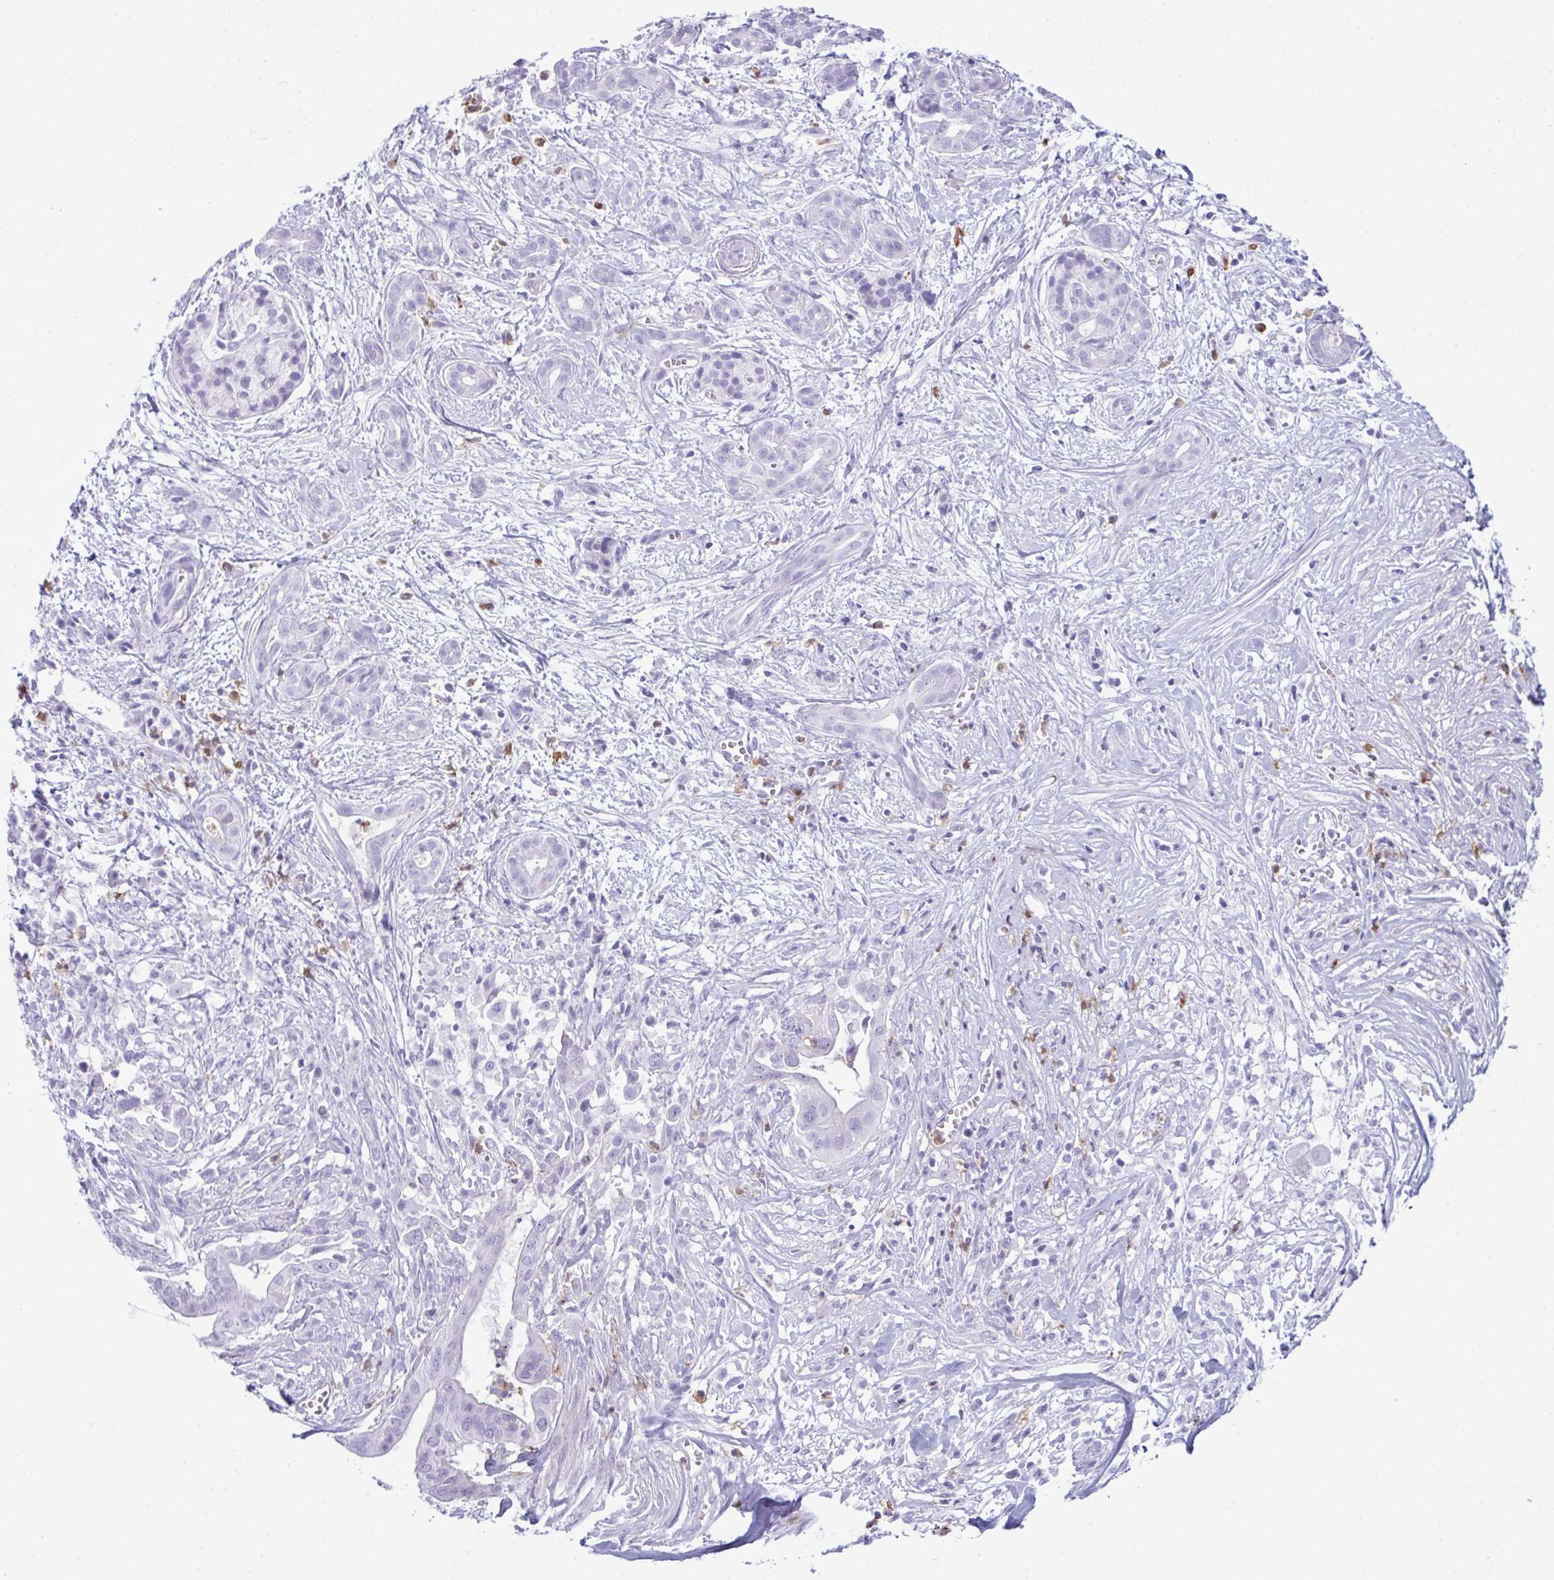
{"staining": {"intensity": "negative", "quantity": "none", "location": "none"}, "tissue": "pancreatic cancer", "cell_type": "Tumor cells", "image_type": "cancer", "snomed": [{"axis": "morphology", "description": "Adenocarcinoma, NOS"}, {"axis": "topography", "description": "Pancreas"}], "caption": "There is no significant positivity in tumor cells of pancreatic cancer (adenocarcinoma). (IHC, brightfield microscopy, high magnification).", "gene": "ARHGAP42", "patient": {"sex": "male", "age": 61}}